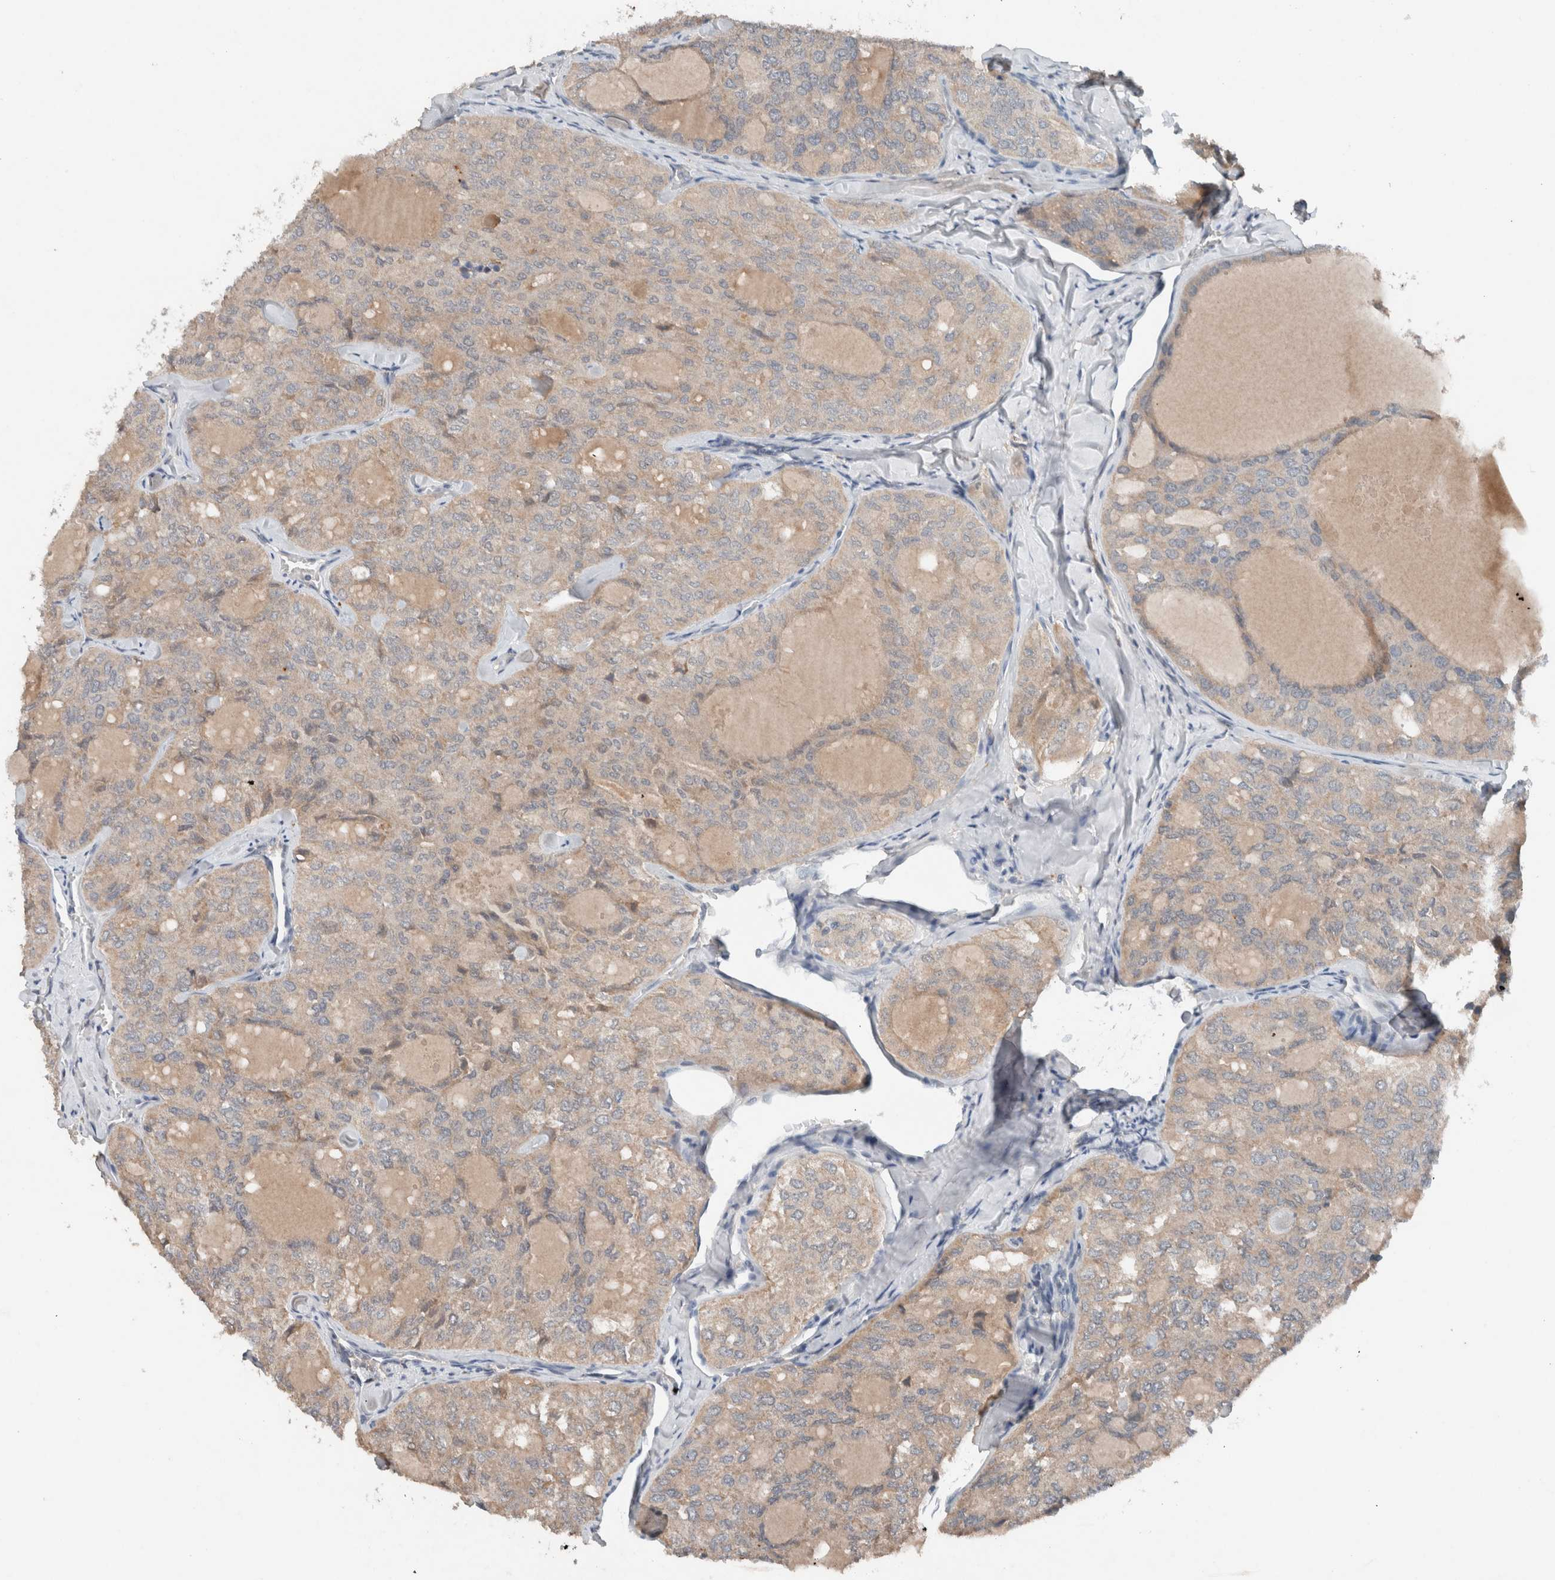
{"staining": {"intensity": "weak", "quantity": ">75%", "location": "cytoplasmic/membranous"}, "tissue": "thyroid cancer", "cell_type": "Tumor cells", "image_type": "cancer", "snomed": [{"axis": "morphology", "description": "Follicular adenoma carcinoma, NOS"}, {"axis": "topography", "description": "Thyroid gland"}], "caption": "Immunohistochemical staining of human thyroid cancer shows weak cytoplasmic/membranous protein staining in approximately >75% of tumor cells.", "gene": "UGCG", "patient": {"sex": "male", "age": 75}}